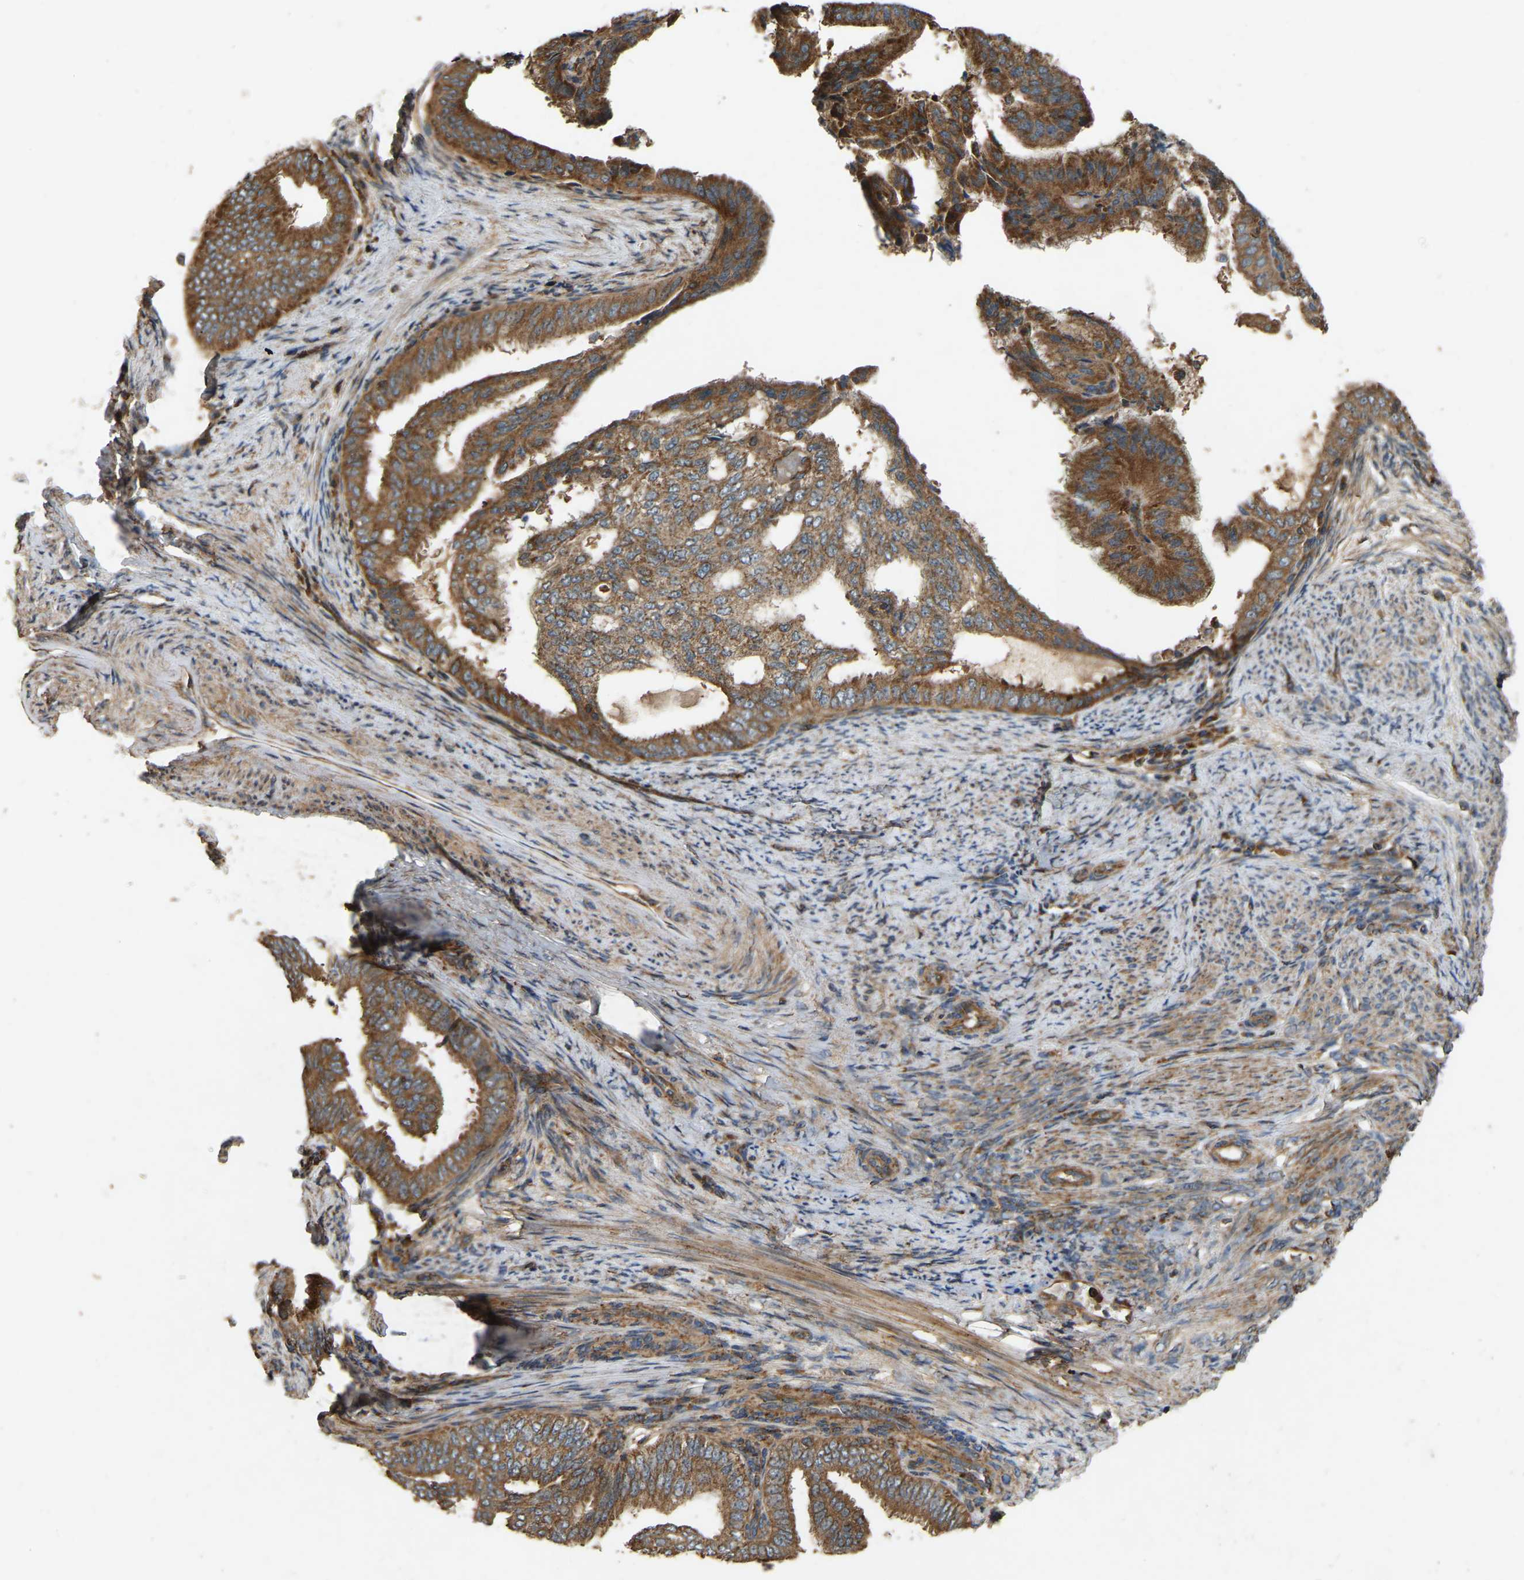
{"staining": {"intensity": "strong", "quantity": ">75%", "location": "cytoplasmic/membranous"}, "tissue": "endometrial cancer", "cell_type": "Tumor cells", "image_type": "cancer", "snomed": [{"axis": "morphology", "description": "Adenocarcinoma, NOS"}, {"axis": "topography", "description": "Endometrium"}], "caption": "IHC micrograph of neoplastic tissue: human endometrial cancer stained using immunohistochemistry (IHC) displays high levels of strong protein expression localized specifically in the cytoplasmic/membranous of tumor cells, appearing as a cytoplasmic/membranous brown color.", "gene": "SAMD9L", "patient": {"sex": "female", "age": 58}}